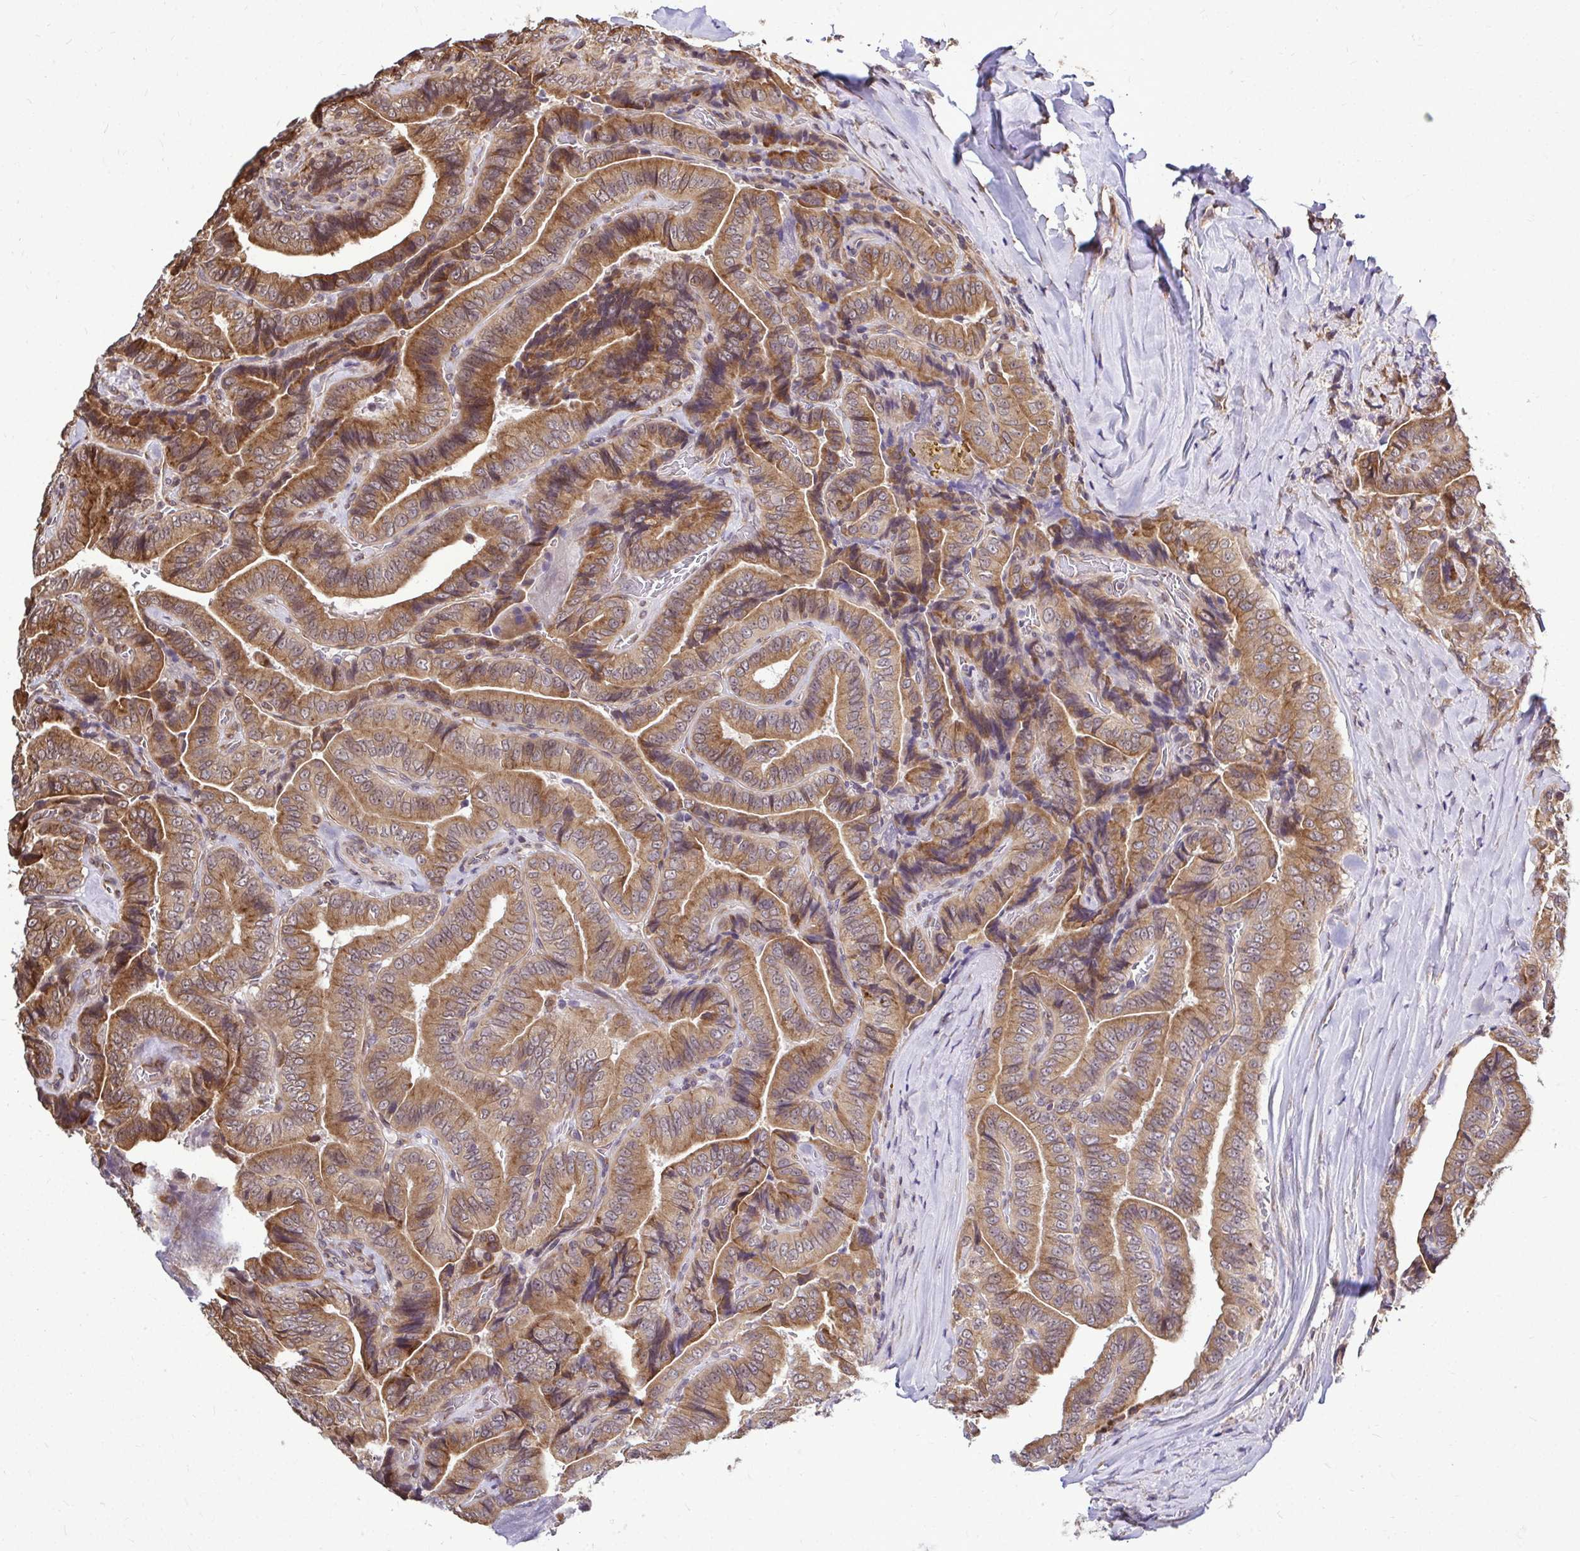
{"staining": {"intensity": "moderate", "quantity": ">75%", "location": "cytoplasmic/membranous"}, "tissue": "thyroid cancer", "cell_type": "Tumor cells", "image_type": "cancer", "snomed": [{"axis": "morphology", "description": "Papillary adenocarcinoma, NOS"}, {"axis": "topography", "description": "Thyroid gland"}], "caption": "Immunohistochemistry of thyroid cancer reveals medium levels of moderate cytoplasmic/membranous staining in about >75% of tumor cells. (brown staining indicates protein expression, while blue staining denotes nuclei).", "gene": "FMR1", "patient": {"sex": "male", "age": 61}}